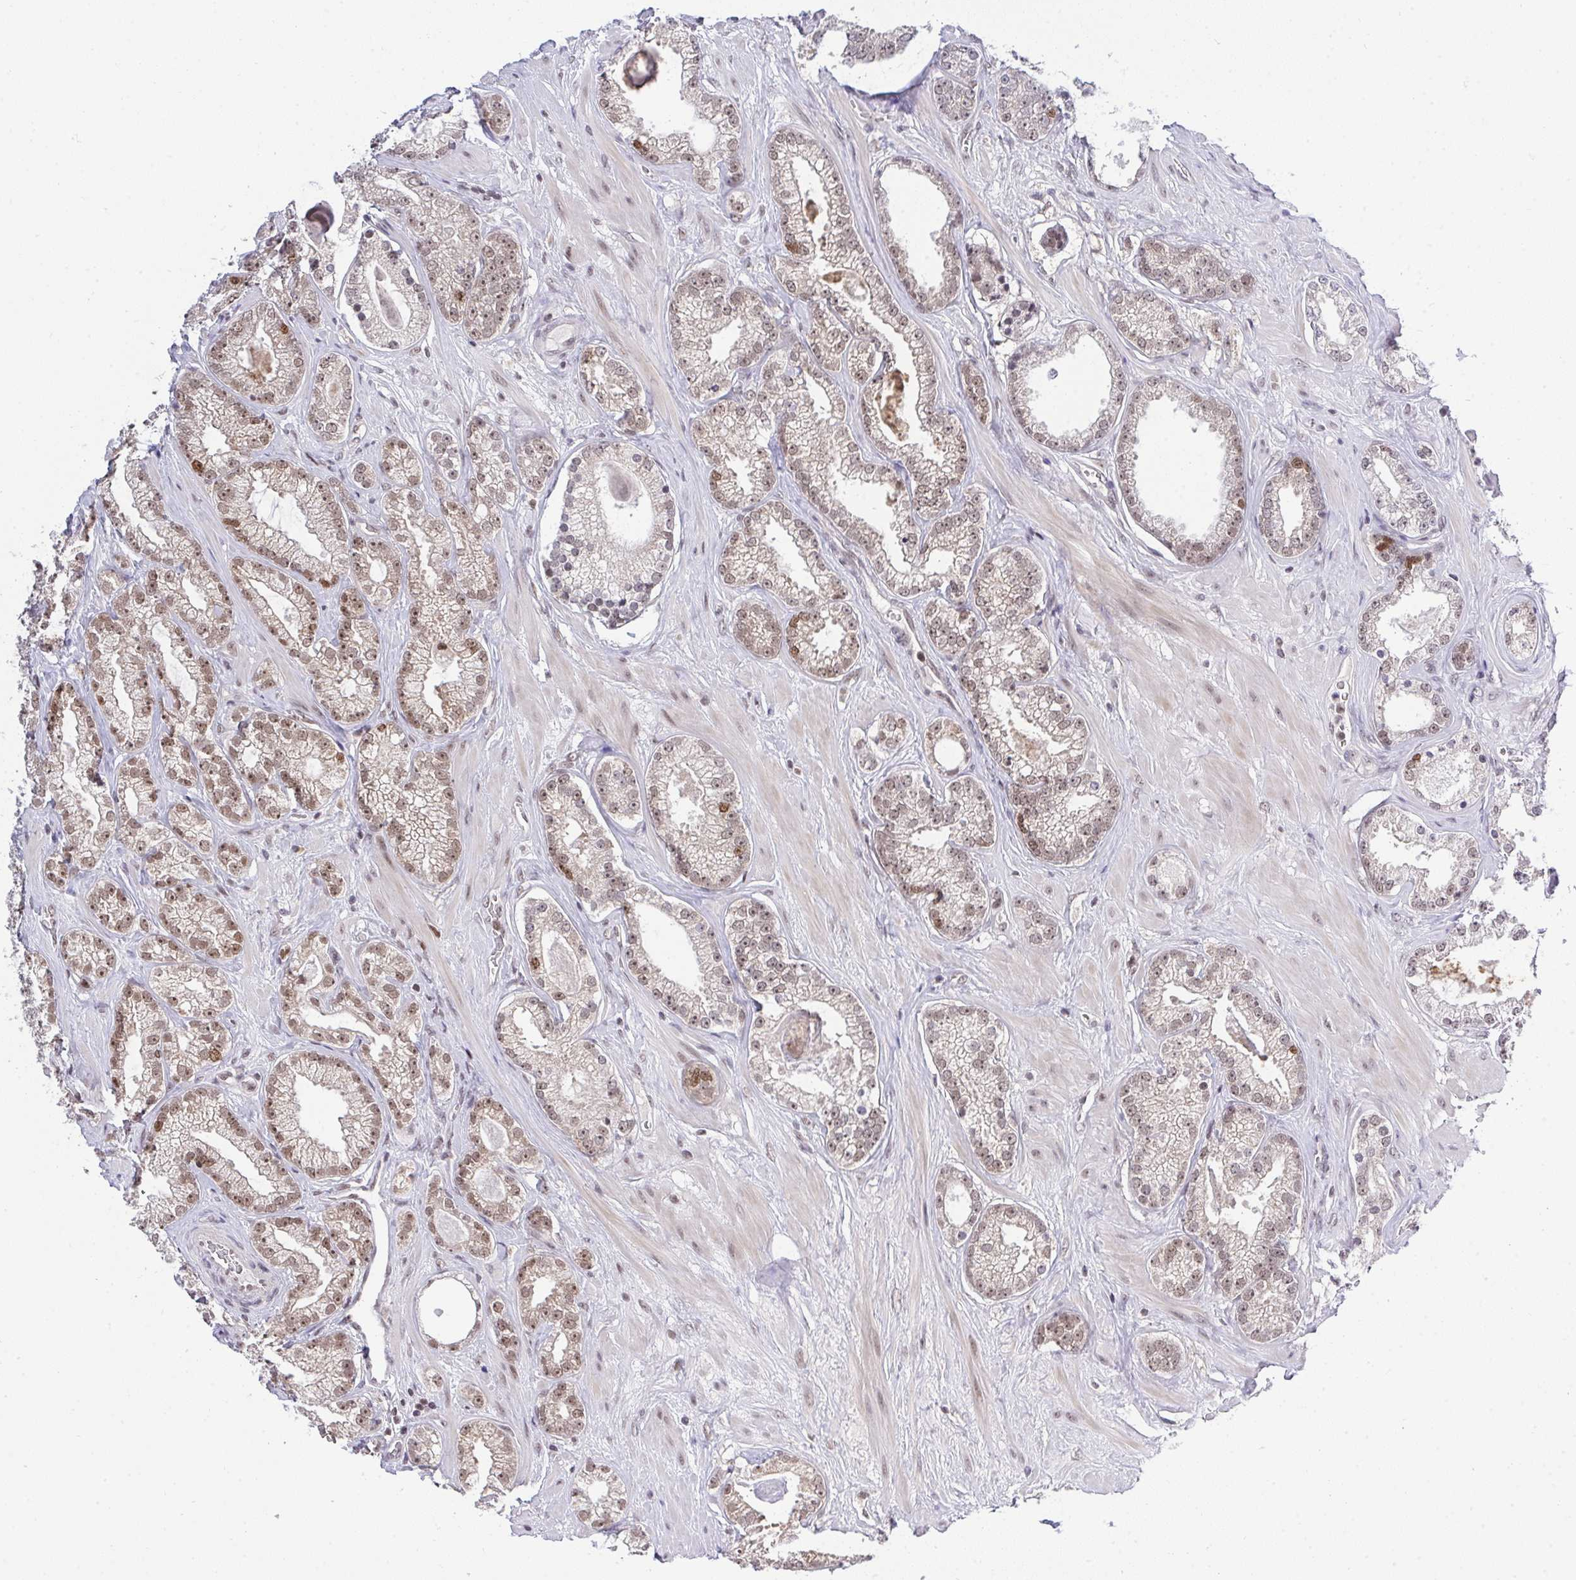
{"staining": {"intensity": "weak", "quantity": ">75%", "location": "cytoplasmic/membranous,nuclear"}, "tissue": "prostate cancer", "cell_type": "Tumor cells", "image_type": "cancer", "snomed": [{"axis": "morphology", "description": "Adenocarcinoma, High grade"}, {"axis": "topography", "description": "Prostate"}], "caption": "IHC (DAB (3,3'-diaminobenzidine)) staining of adenocarcinoma (high-grade) (prostate) displays weak cytoplasmic/membranous and nuclear protein staining in approximately >75% of tumor cells.", "gene": "RFC4", "patient": {"sex": "male", "age": 66}}